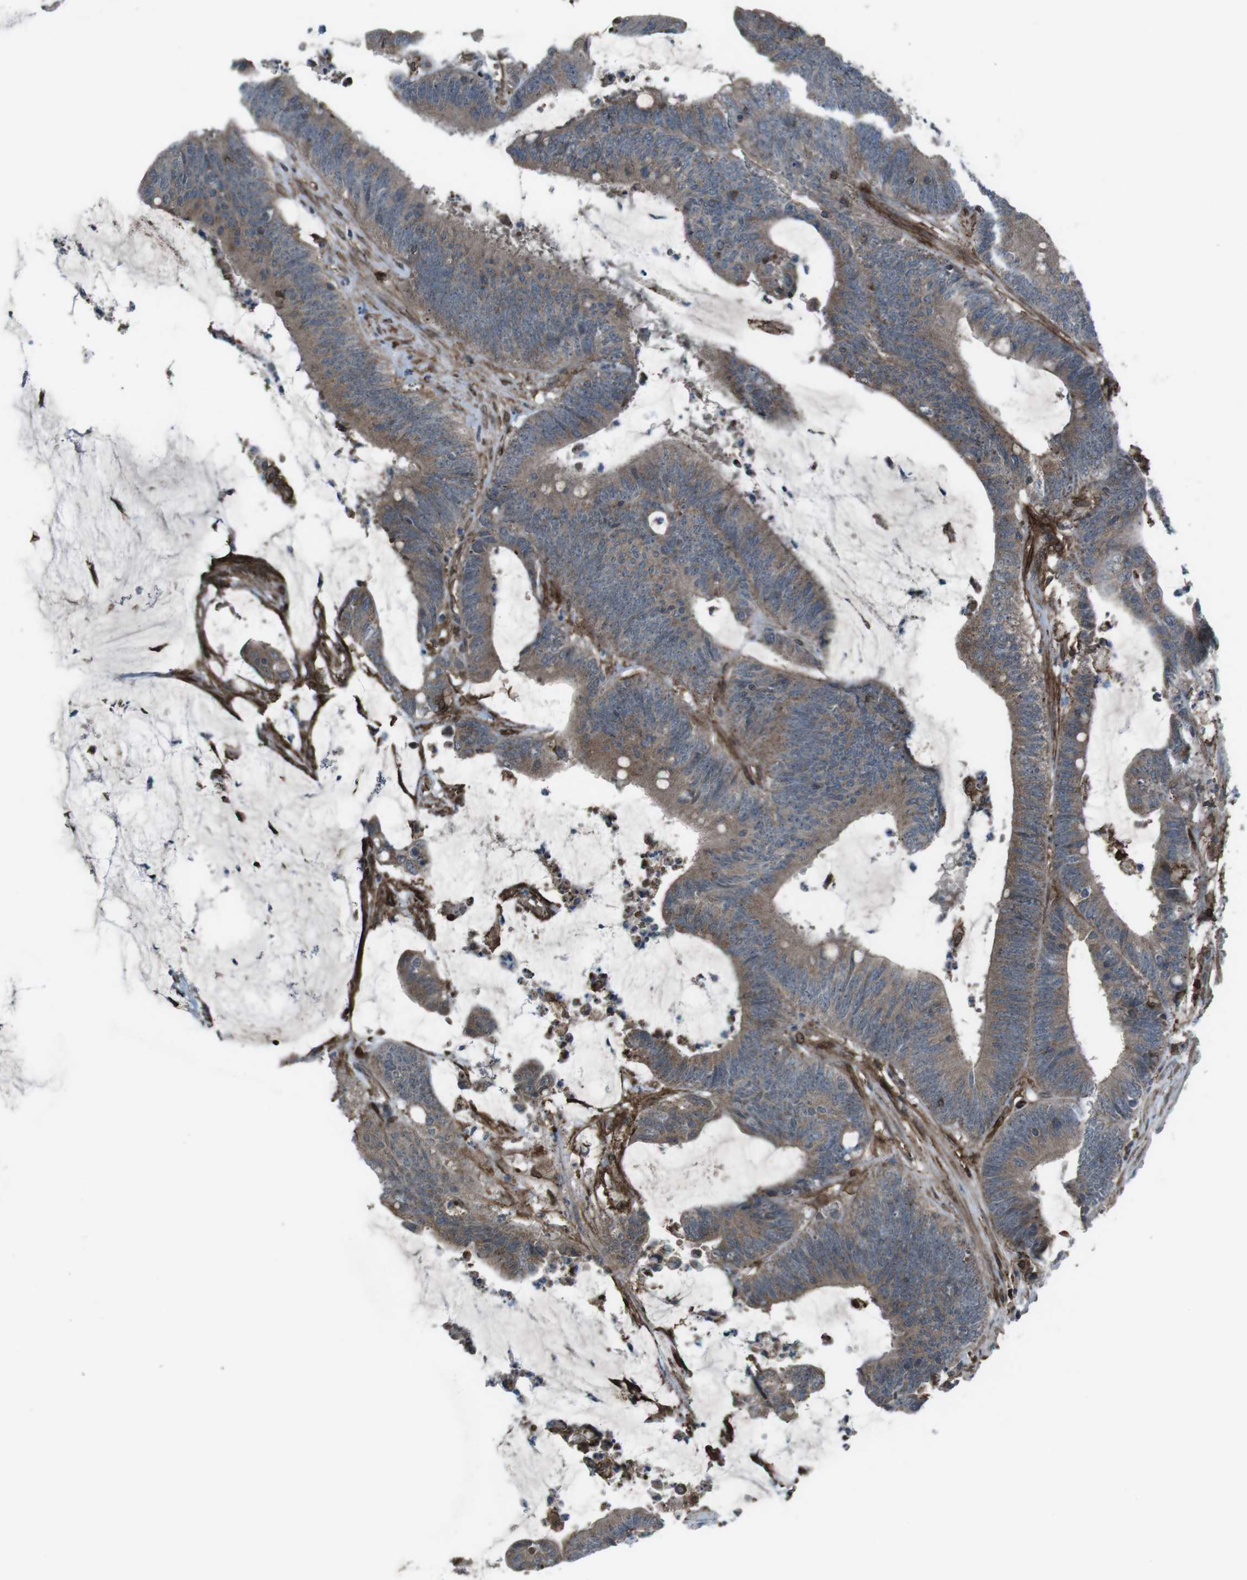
{"staining": {"intensity": "moderate", "quantity": ">75%", "location": "cytoplasmic/membranous"}, "tissue": "colorectal cancer", "cell_type": "Tumor cells", "image_type": "cancer", "snomed": [{"axis": "morphology", "description": "Adenocarcinoma, NOS"}, {"axis": "topography", "description": "Rectum"}], "caption": "High-power microscopy captured an immunohistochemistry (IHC) image of colorectal cancer (adenocarcinoma), revealing moderate cytoplasmic/membranous expression in about >75% of tumor cells.", "gene": "GDF10", "patient": {"sex": "female", "age": 66}}